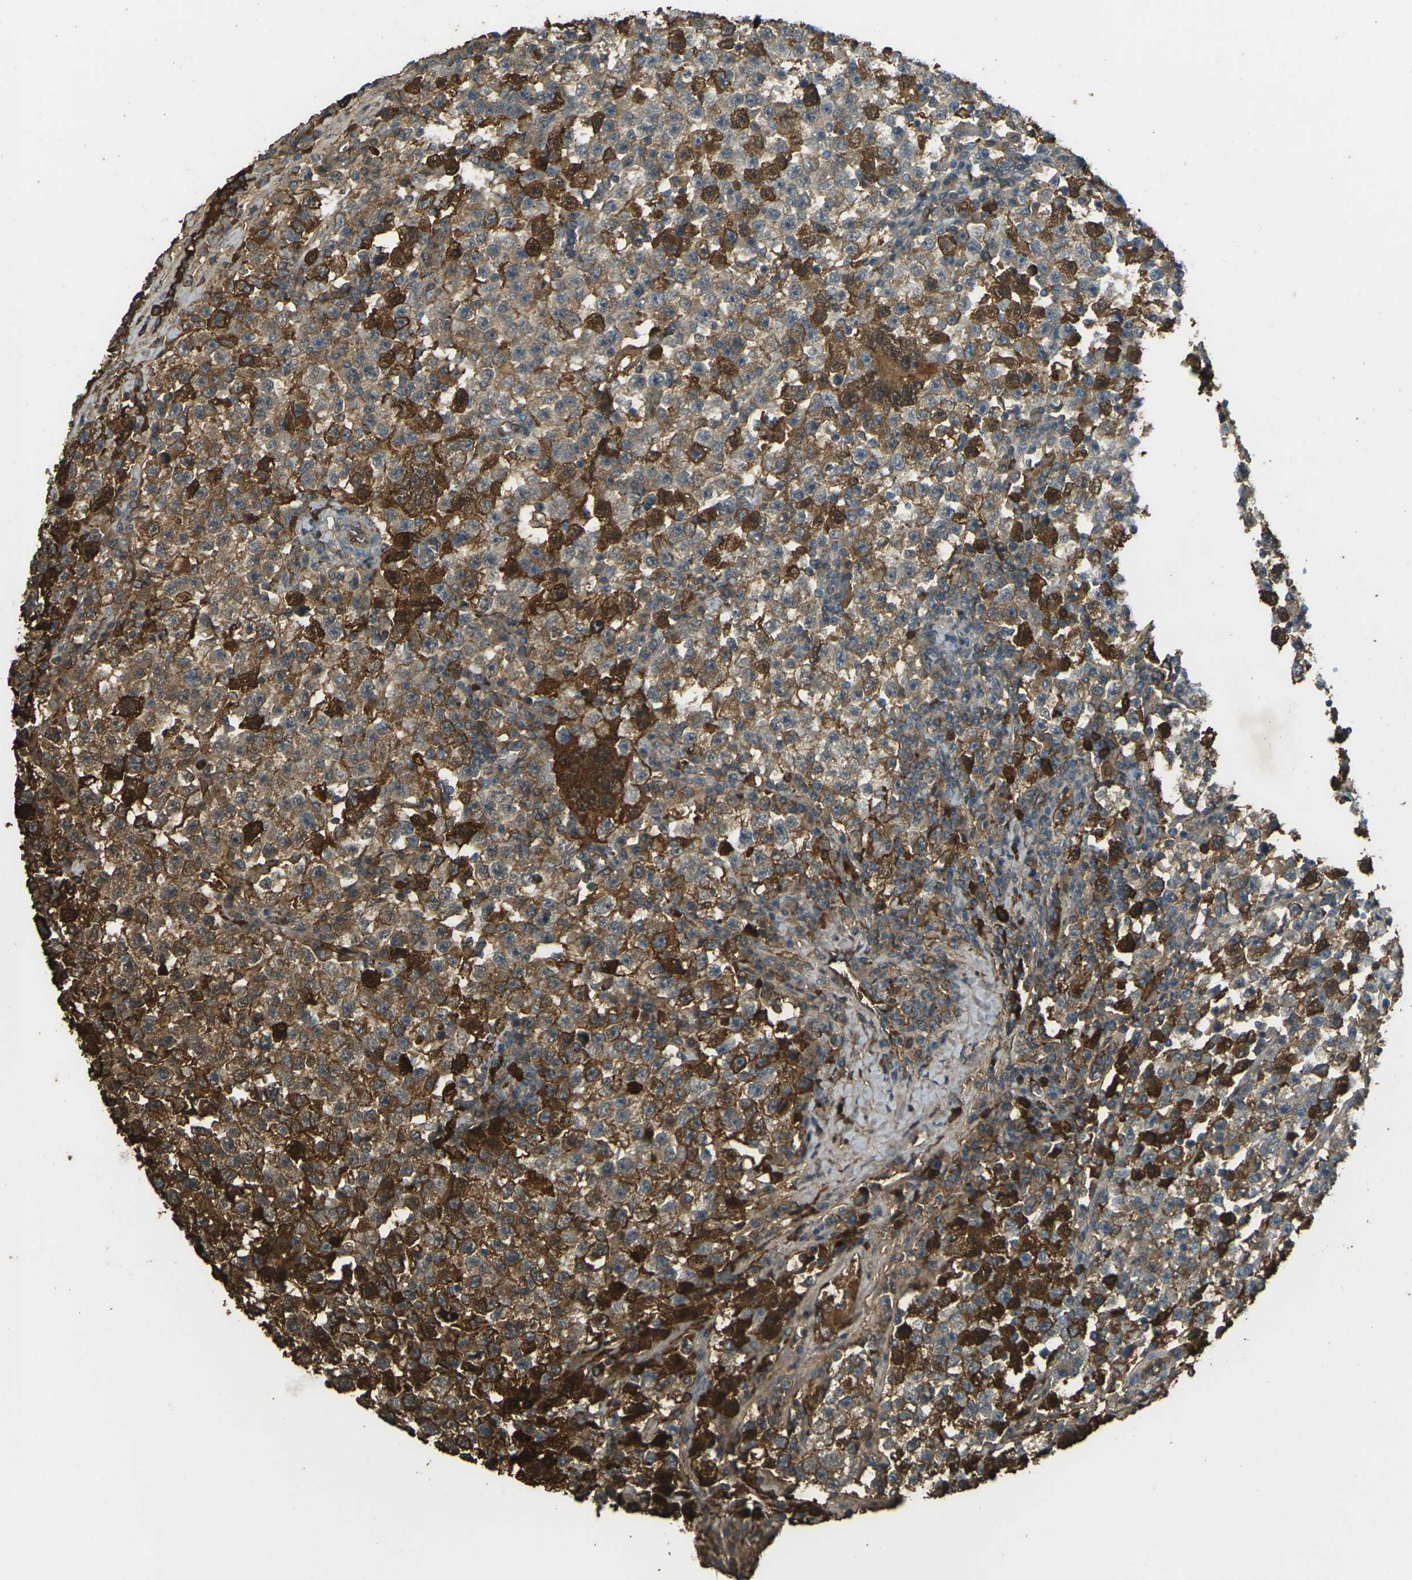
{"staining": {"intensity": "strong", "quantity": "25%-75%", "location": "cytoplasmic/membranous,nuclear"}, "tissue": "testis cancer", "cell_type": "Tumor cells", "image_type": "cancer", "snomed": [{"axis": "morphology", "description": "Seminoma, NOS"}, {"axis": "topography", "description": "Testis"}], "caption": "Approximately 25%-75% of tumor cells in human testis cancer (seminoma) show strong cytoplasmic/membranous and nuclear protein staining as visualized by brown immunohistochemical staining.", "gene": "CYP1B1", "patient": {"sex": "male", "age": 22}}